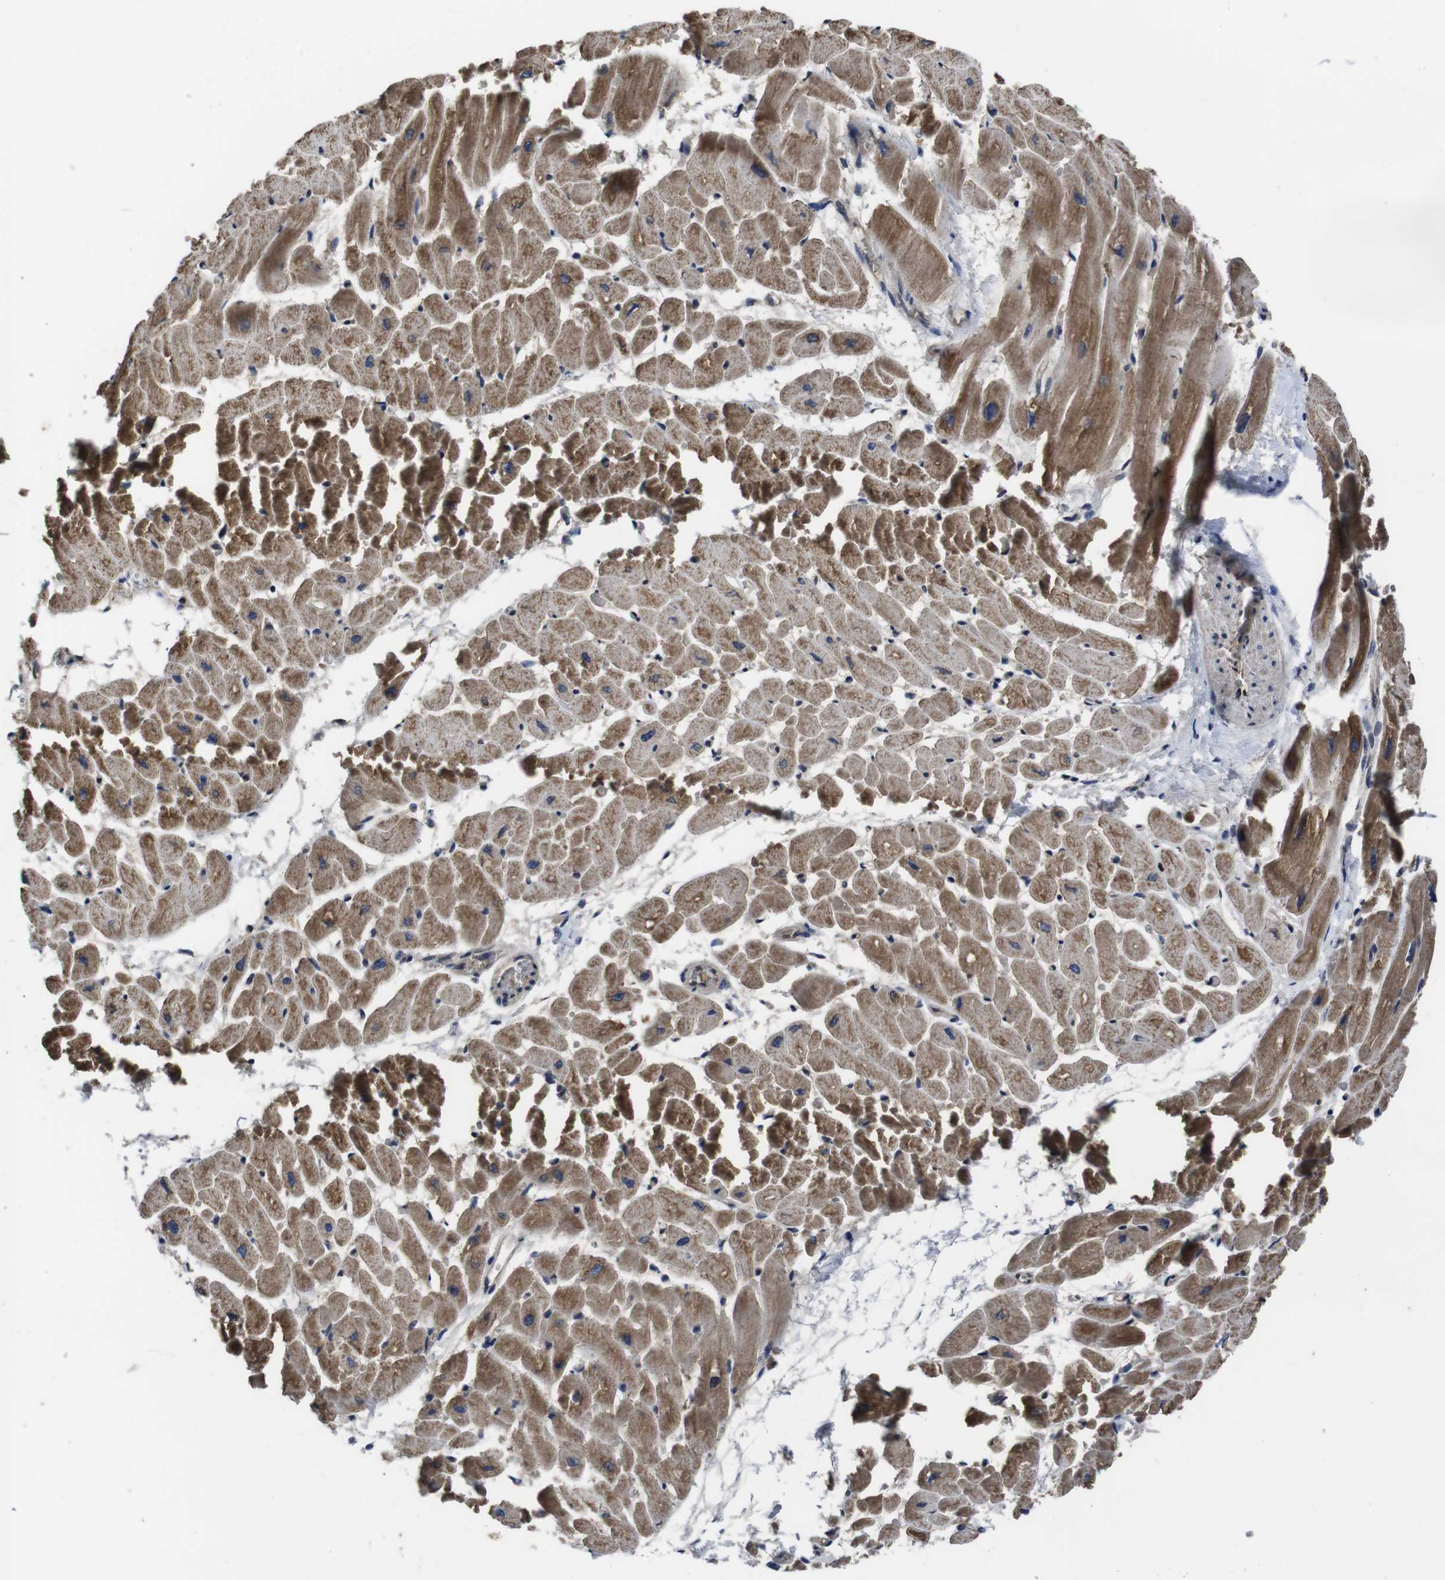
{"staining": {"intensity": "moderate", "quantity": ">75%", "location": "cytoplasmic/membranous"}, "tissue": "heart muscle", "cell_type": "Cardiomyocytes", "image_type": "normal", "snomed": [{"axis": "morphology", "description": "Normal tissue, NOS"}, {"axis": "topography", "description": "Heart"}], "caption": "Protein expression by immunohistochemistry shows moderate cytoplasmic/membranous expression in about >75% of cardiomyocytes in normal heart muscle. The protein is shown in brown color, while the nuclei are stained blue.", "gene": "CXCL11", "patient": {"sex": "male", "age": 45}}